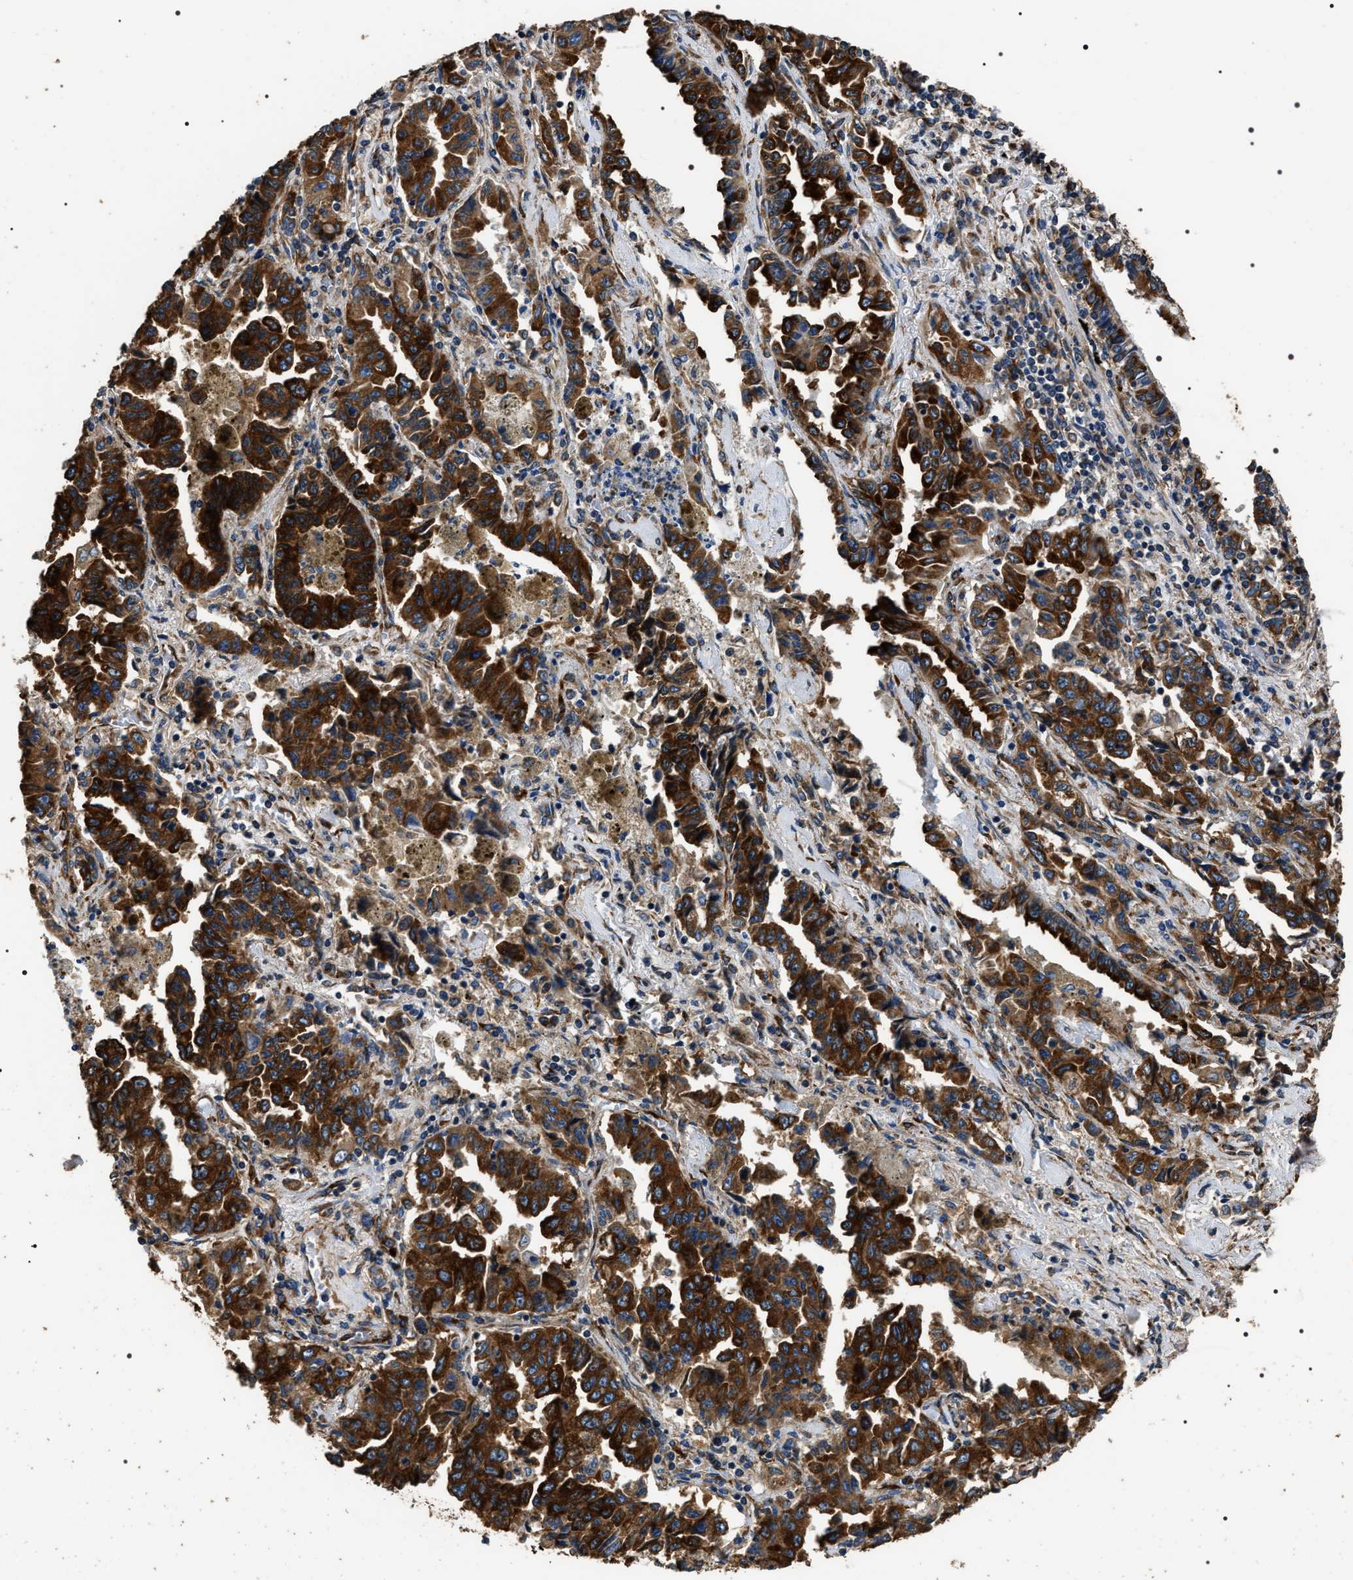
{"staining": {"intensity": "strong", "quantity": ">75%", "location": "cytoplasmic/membranous"}, "tissue": "lung cancer", "cell_type": "Tumor cells", "image_type": "cancer", "snomed": [{"axis": "morphology", "description": "Adenocarcinoma, NOS"}, {"axis": "topography", "description": "Lung"}], "caption": "Immunohistochemical staining of human adenocarcinoma (lung) displays strong cytoplasmic/membranous protein expression in about >75% of tumor cells. The protein of interest is shown in brown color, while the nuclei are stained blue.", "gene": "KTN1", "patient": {"sex": "female", "age": 51}}